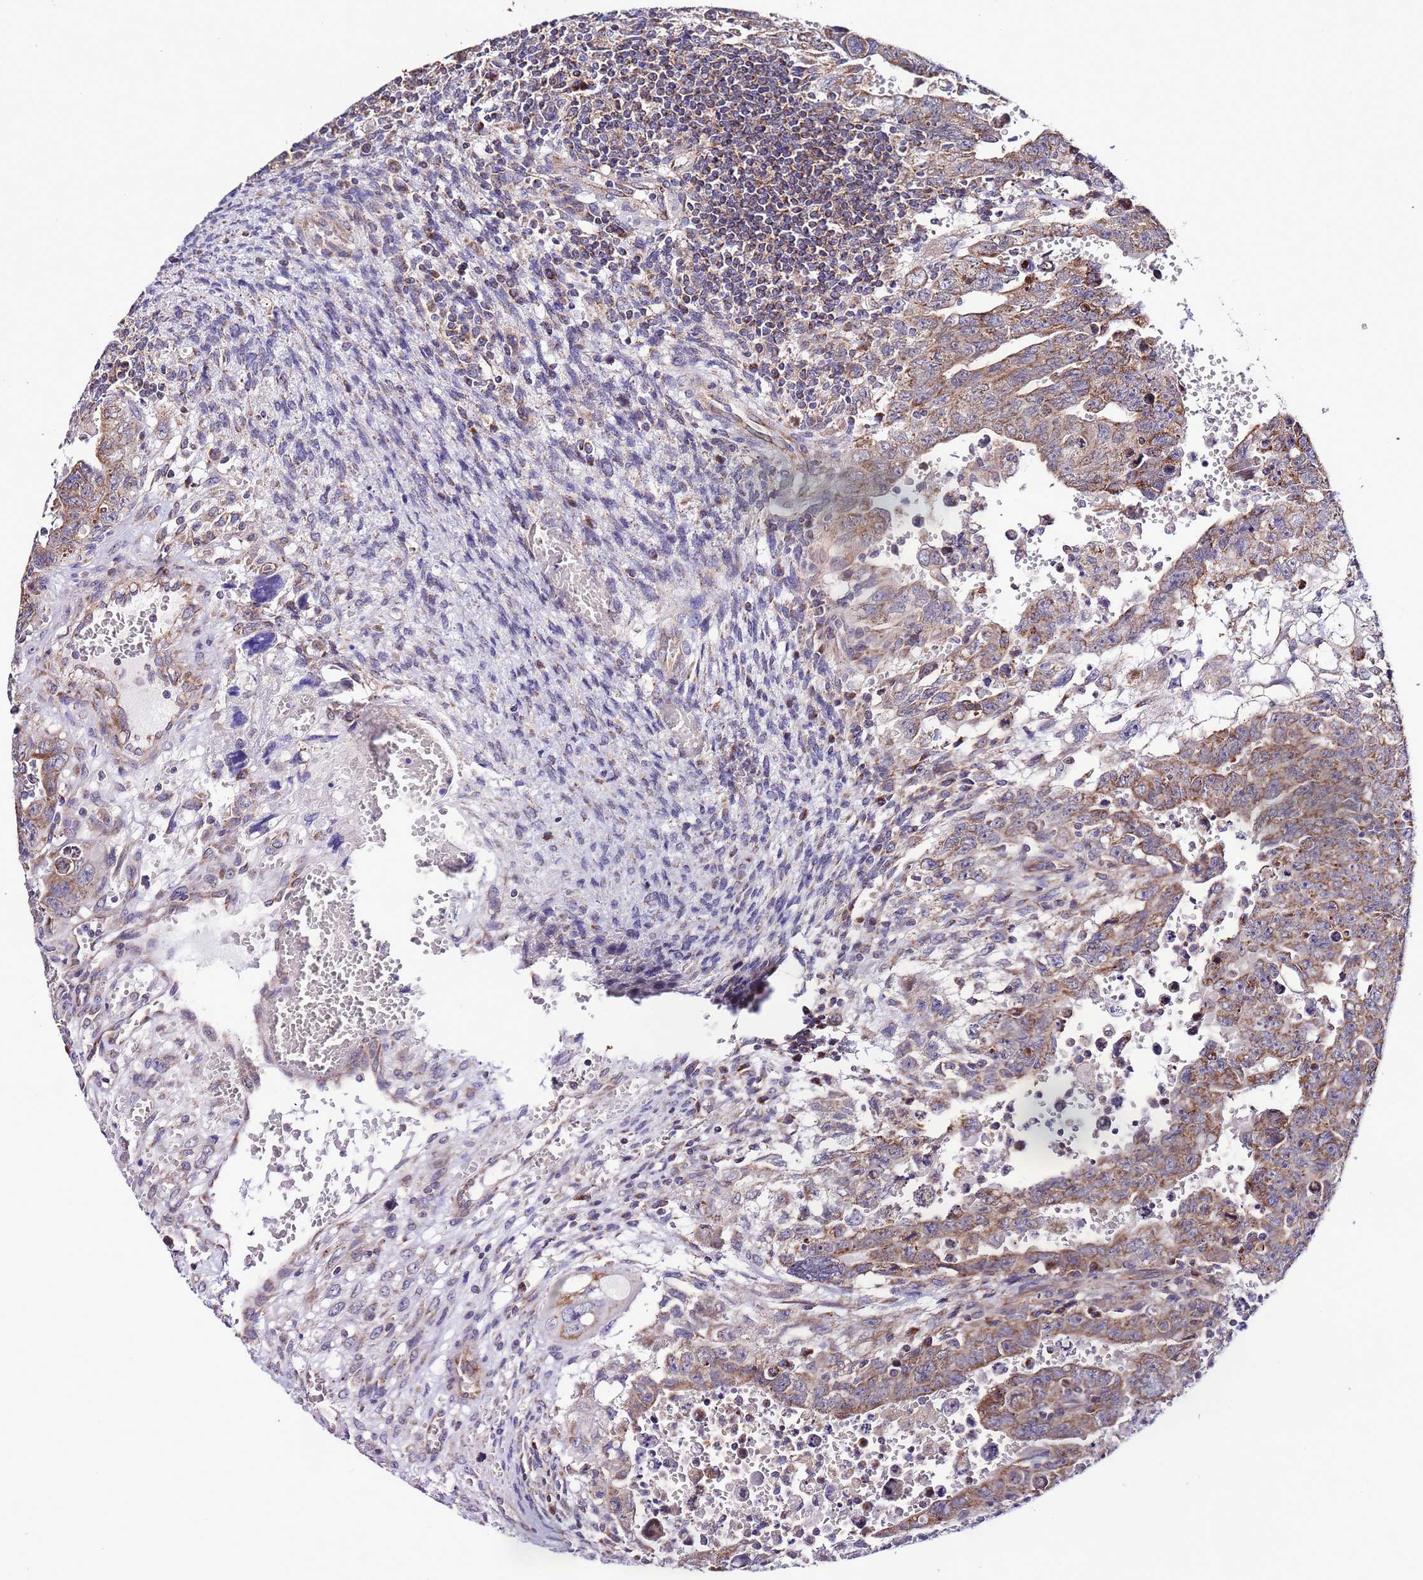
{"staining": {"intensity": "moderate", "quantity": ">75%", "location": "cytoplasmic/membranous"}, "tissue": "testis cancer", "cell_type": "Tumor cells", "image_type": "cancer", "snomed": [{"axis": "morphology", "description": "Carcinoma, Embryonal, NOS"}, {"axis": "topography", "description": "Testis"}], "caption": "Immunohistochemical staining of human testis cancer reveals medium levels of moderate cytoplasmic/membranous protein expression in approximately >75% of tumor cells.", "gene": "AHI1", "patient": {"sex": "male", "age": 28}}